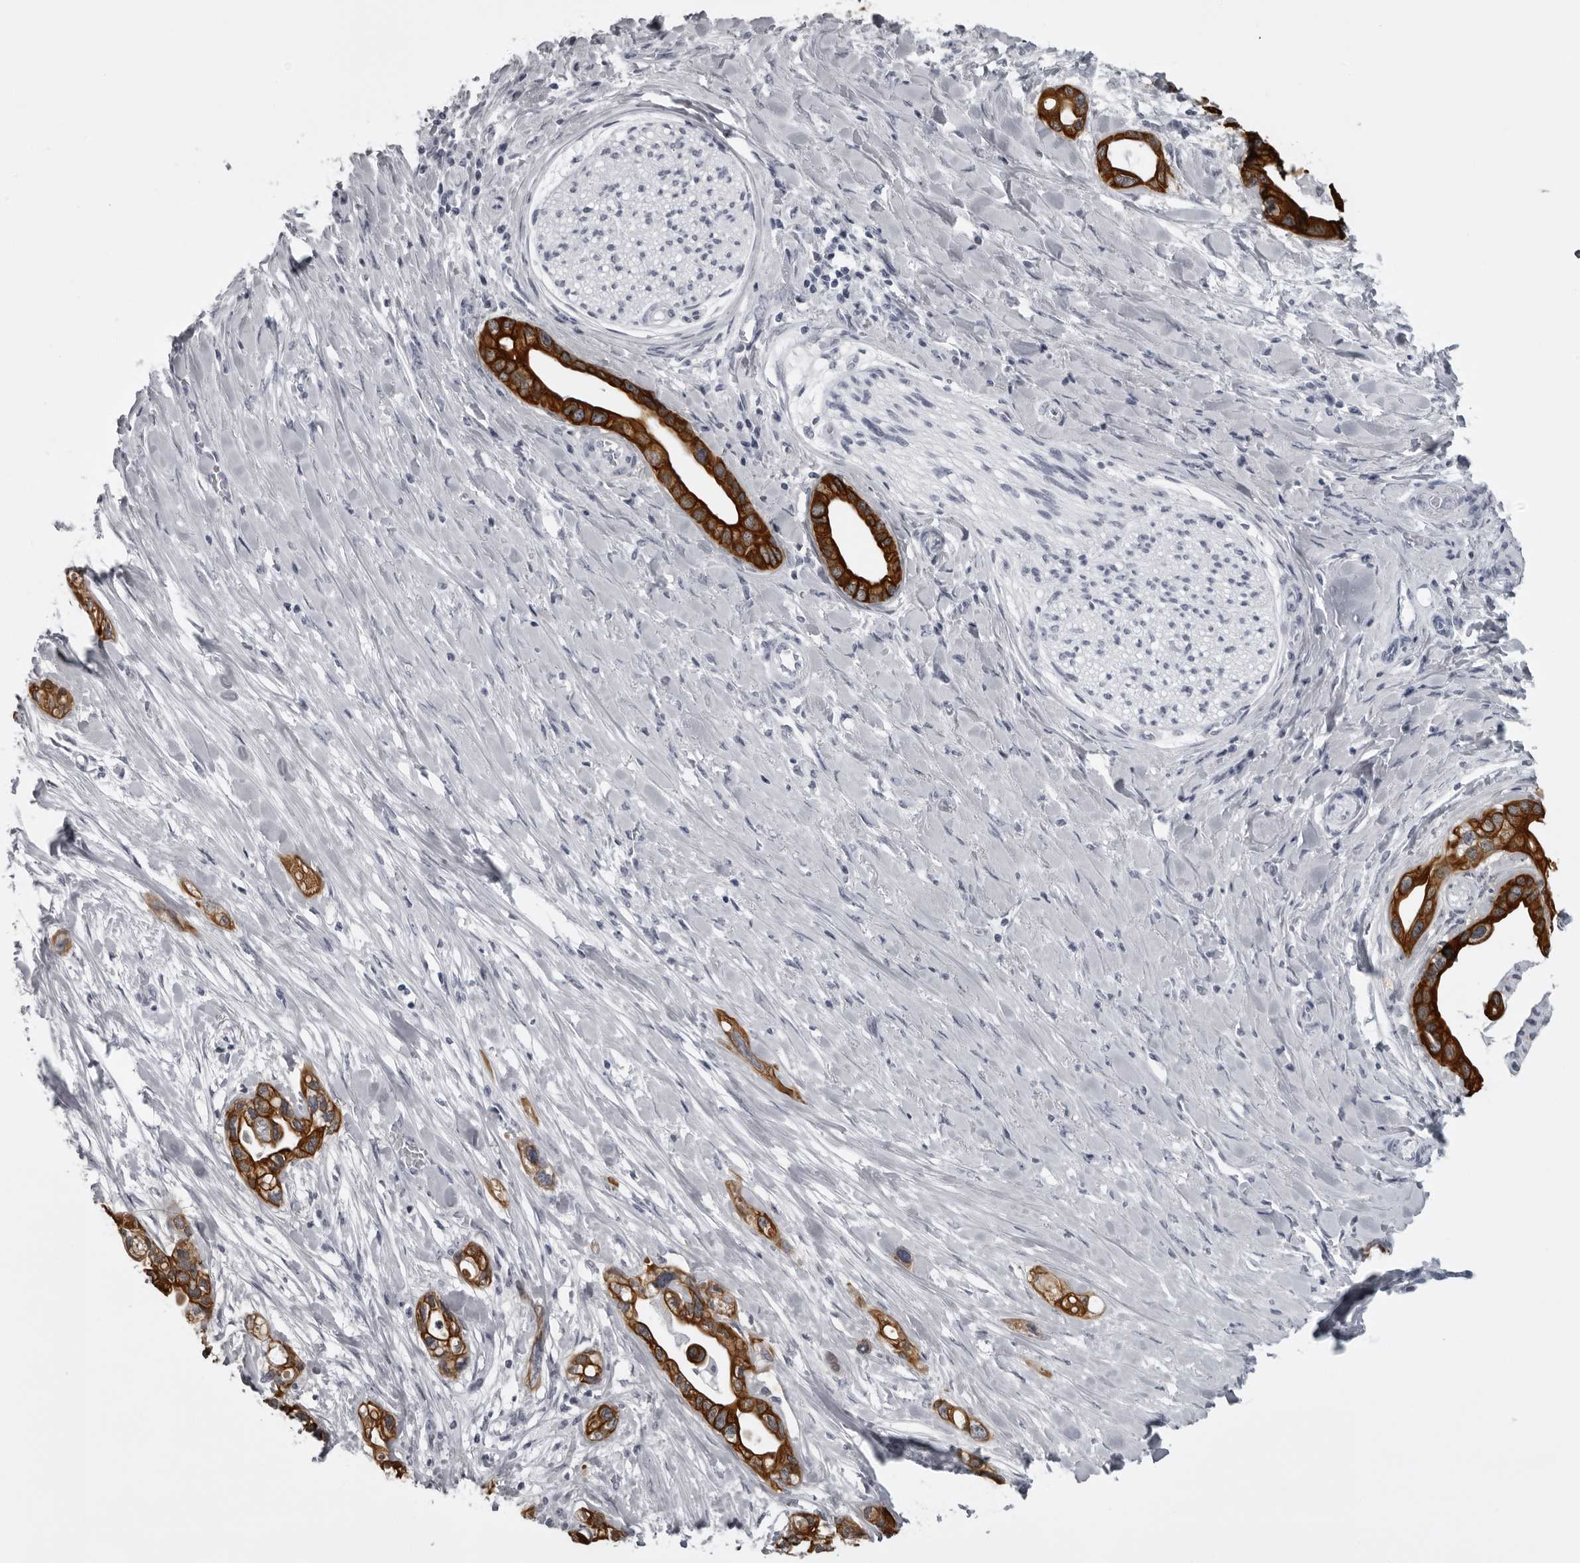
{"staining": {"intensity": "strong", "quantity": ">75%", "location": "cytoplasmic/membranous"}, "tissue": "pancreatic cancer", "cell_type": "Tumor cells", "image_type": "cancer", "snomed": [{"axis": "morphology", "description": "Adenocarcinoma, NOS"}, {"axis": "topography", "description": "Pancreas"}], "caption": "The micrograph demonstrates immunohistochemical staining of pancreatic cancer (adenocarcinoma). There is strong cytoplasmic/membranous staining is seen in approximately >75% of tumor cells. The protein is shown in brown color, while the nuclei are stained blue.", "gene": "UROD", "patient": {"sex": "female", "age": 77}}